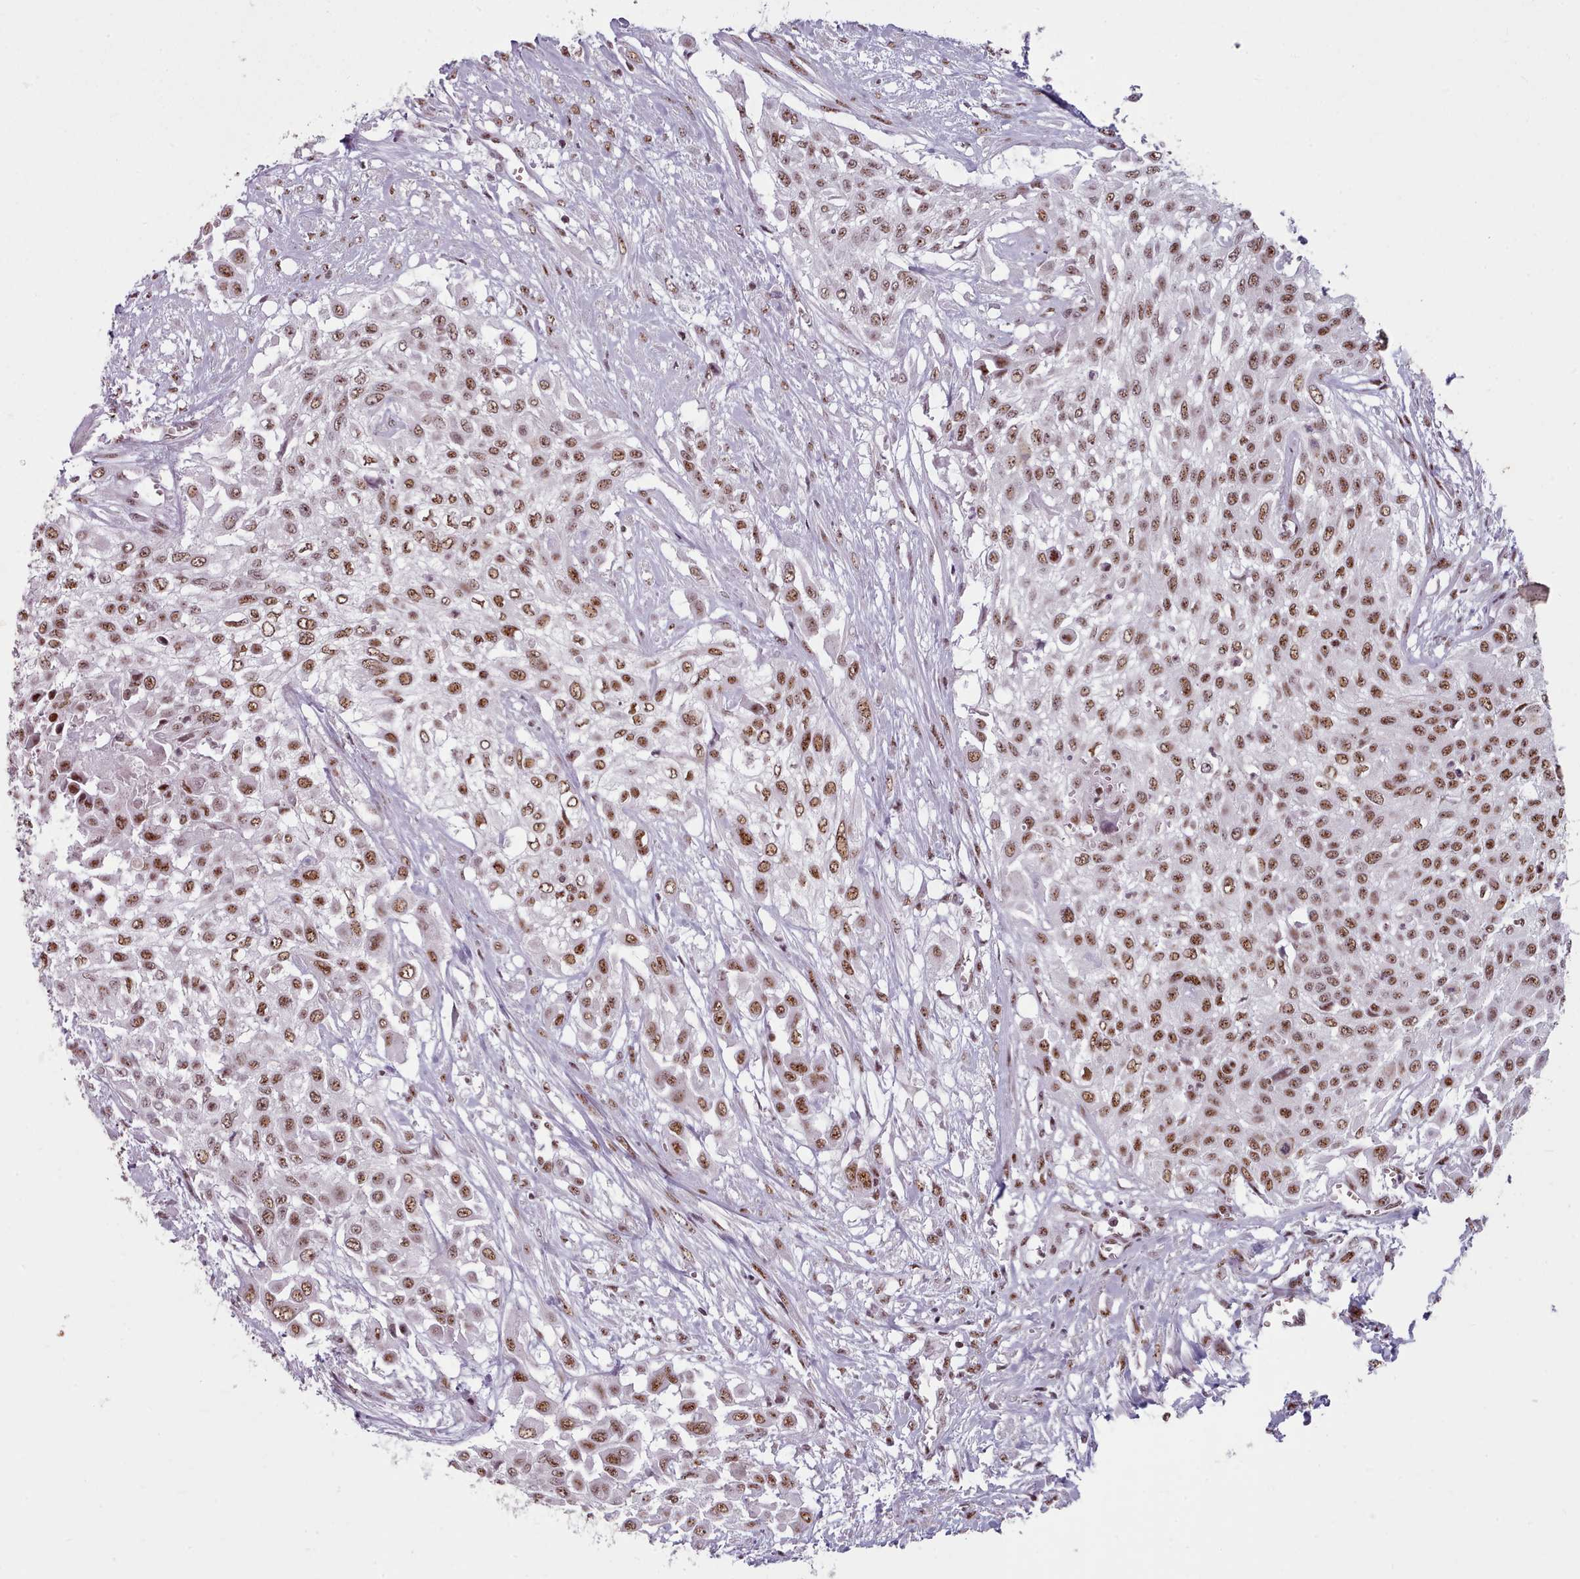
{"staining": {"intensity": "moderate", "quantity": ">75%", "location": "nuclear"}, "tissue": "urothelial cancer", "cell_type": "Tumor cells", "image_type": "cancer", "snomed": [{"axis": "morphology", "description": "Urothelial carcinoma, High grade"}, {"axis": "topography", "description": "Urinary bladder"}], "caption": "DAB immunohistochemical staining of urothelial cancer exhibits moderate nuclear protein positivity in about >75% of tumor cells.", "gene": "SRRM1", "patient": {"sex": "male", "age": 57}}